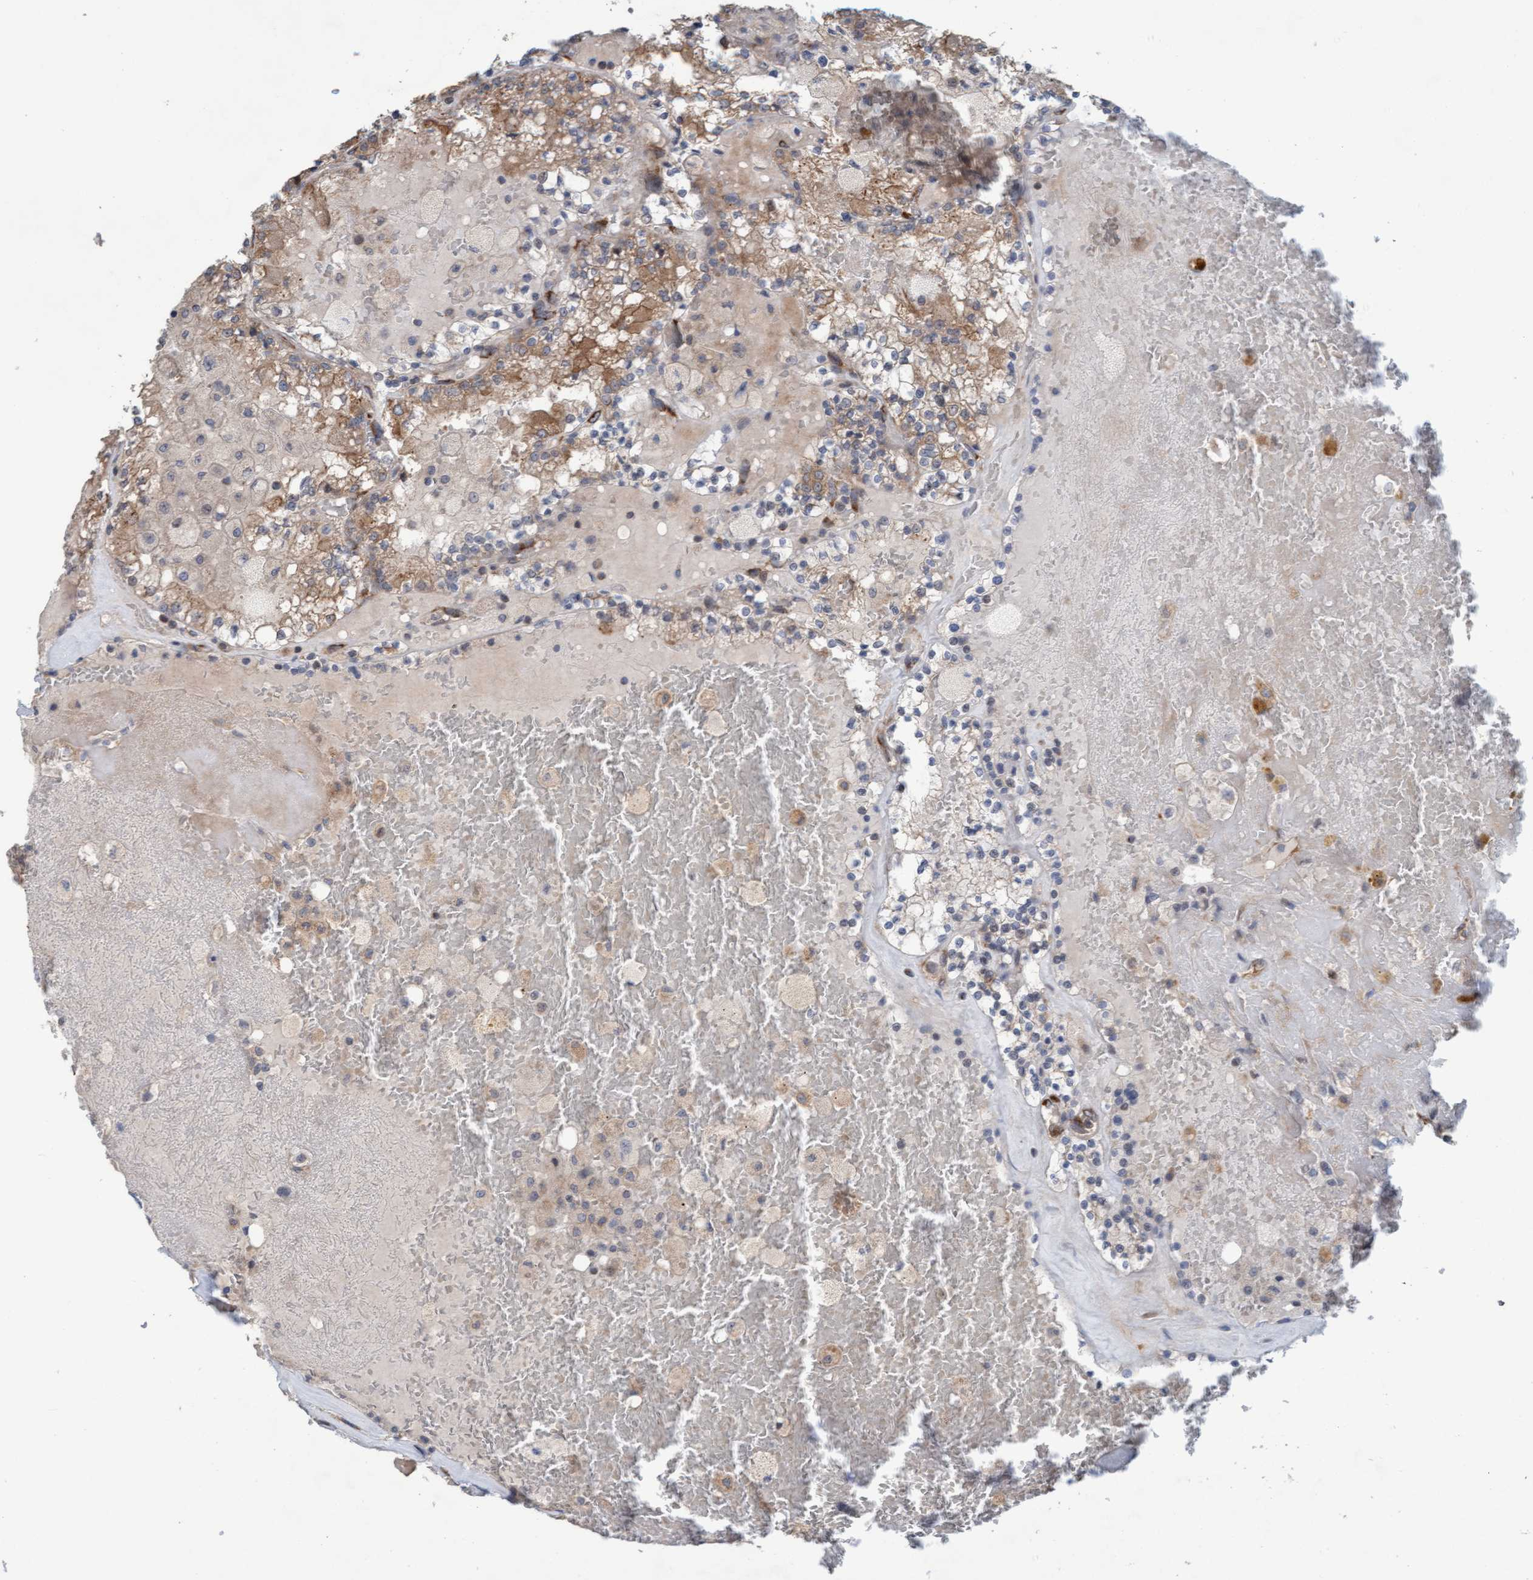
{"staining": {"intensity": "moderate", "quantity": "25%-75%", "location": "cytoplasmic/membranous"}, "tissue": "renal cancer", "cell_type": "Tumor cells", "image_type": "cancer", "snomed": [{"axis": "morphology", "description": "Adenocarcinoma, NOS"}, {"axis": "topography", "description": "Kidney"}], "caption": "Moderate cytoplasmic/membranous staining for a protein is identified in approximately 25%-75% of tumor cells of renal cancer (adenocarcinoma) using immunohistochemistry (IHC).", "gene": "ZNF566", "patient": {"sex": "female", "age": 56}}